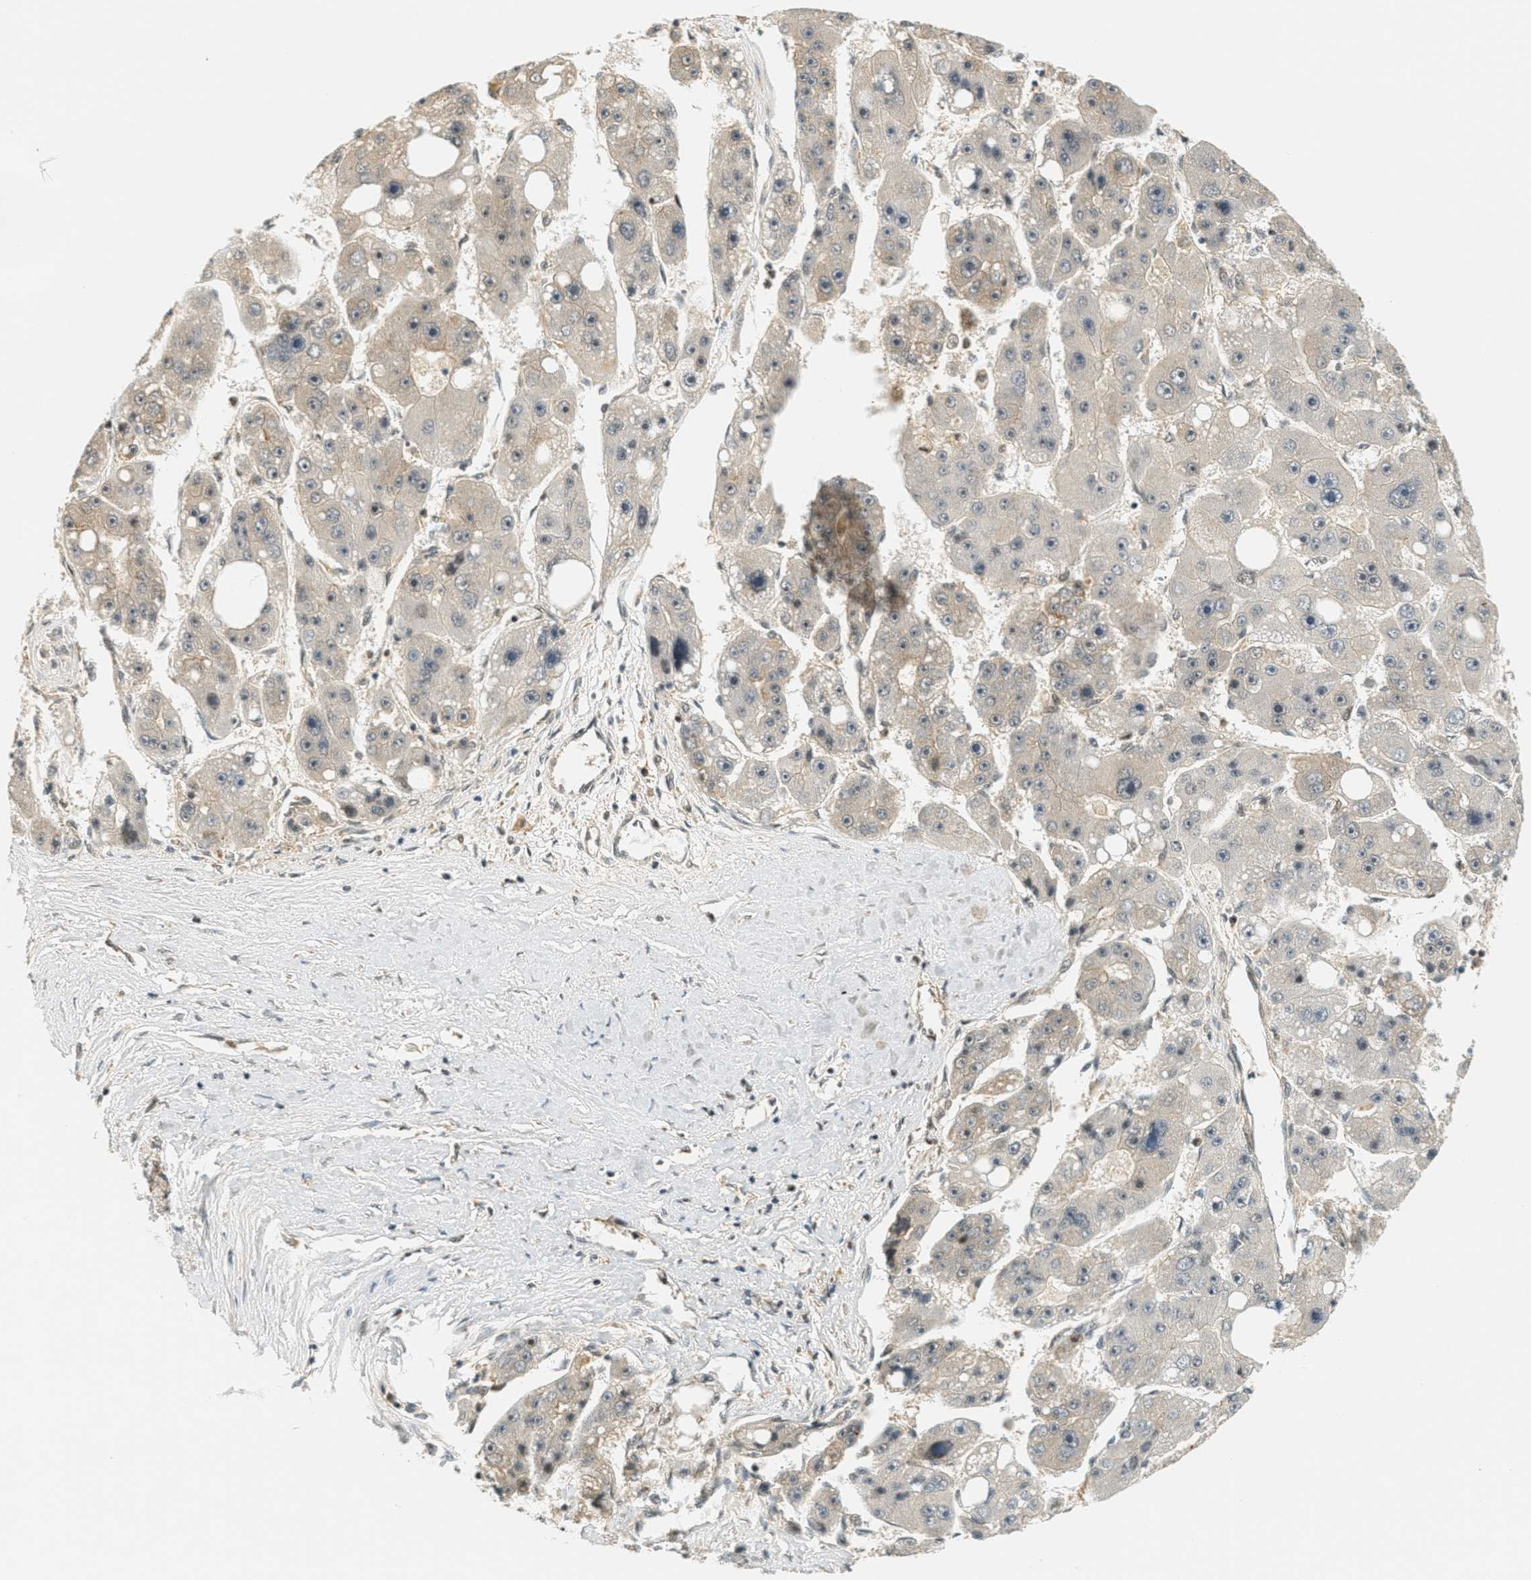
{"staining": {"intensity": "weak", "quantity": "25%-75%", "location": "cytoplasmic/membranous"}, "tissue": "liver cancer", "cell_type": "Tumor cells", "image_type": "cancer", "snomed": [{"axis": "morphology", "description": "Carcinoma, Hepatocellular, NOS"}, {"axis": "topography", "description": "Liver"}], "caption": "A histopathology image of human liver cancer (hepatocellular carcinoma) stained for a protein shows weak cytoplasmic/membranous brown staining in tumor cells. Using DAB (3,3'-diaminobenzidine) (brown) and hematoxylin (blue) stains, captured at high magnification using brightfield microscopy.", "gene": "FOXM1", "patient": {"sex": "female", "age": 61}}